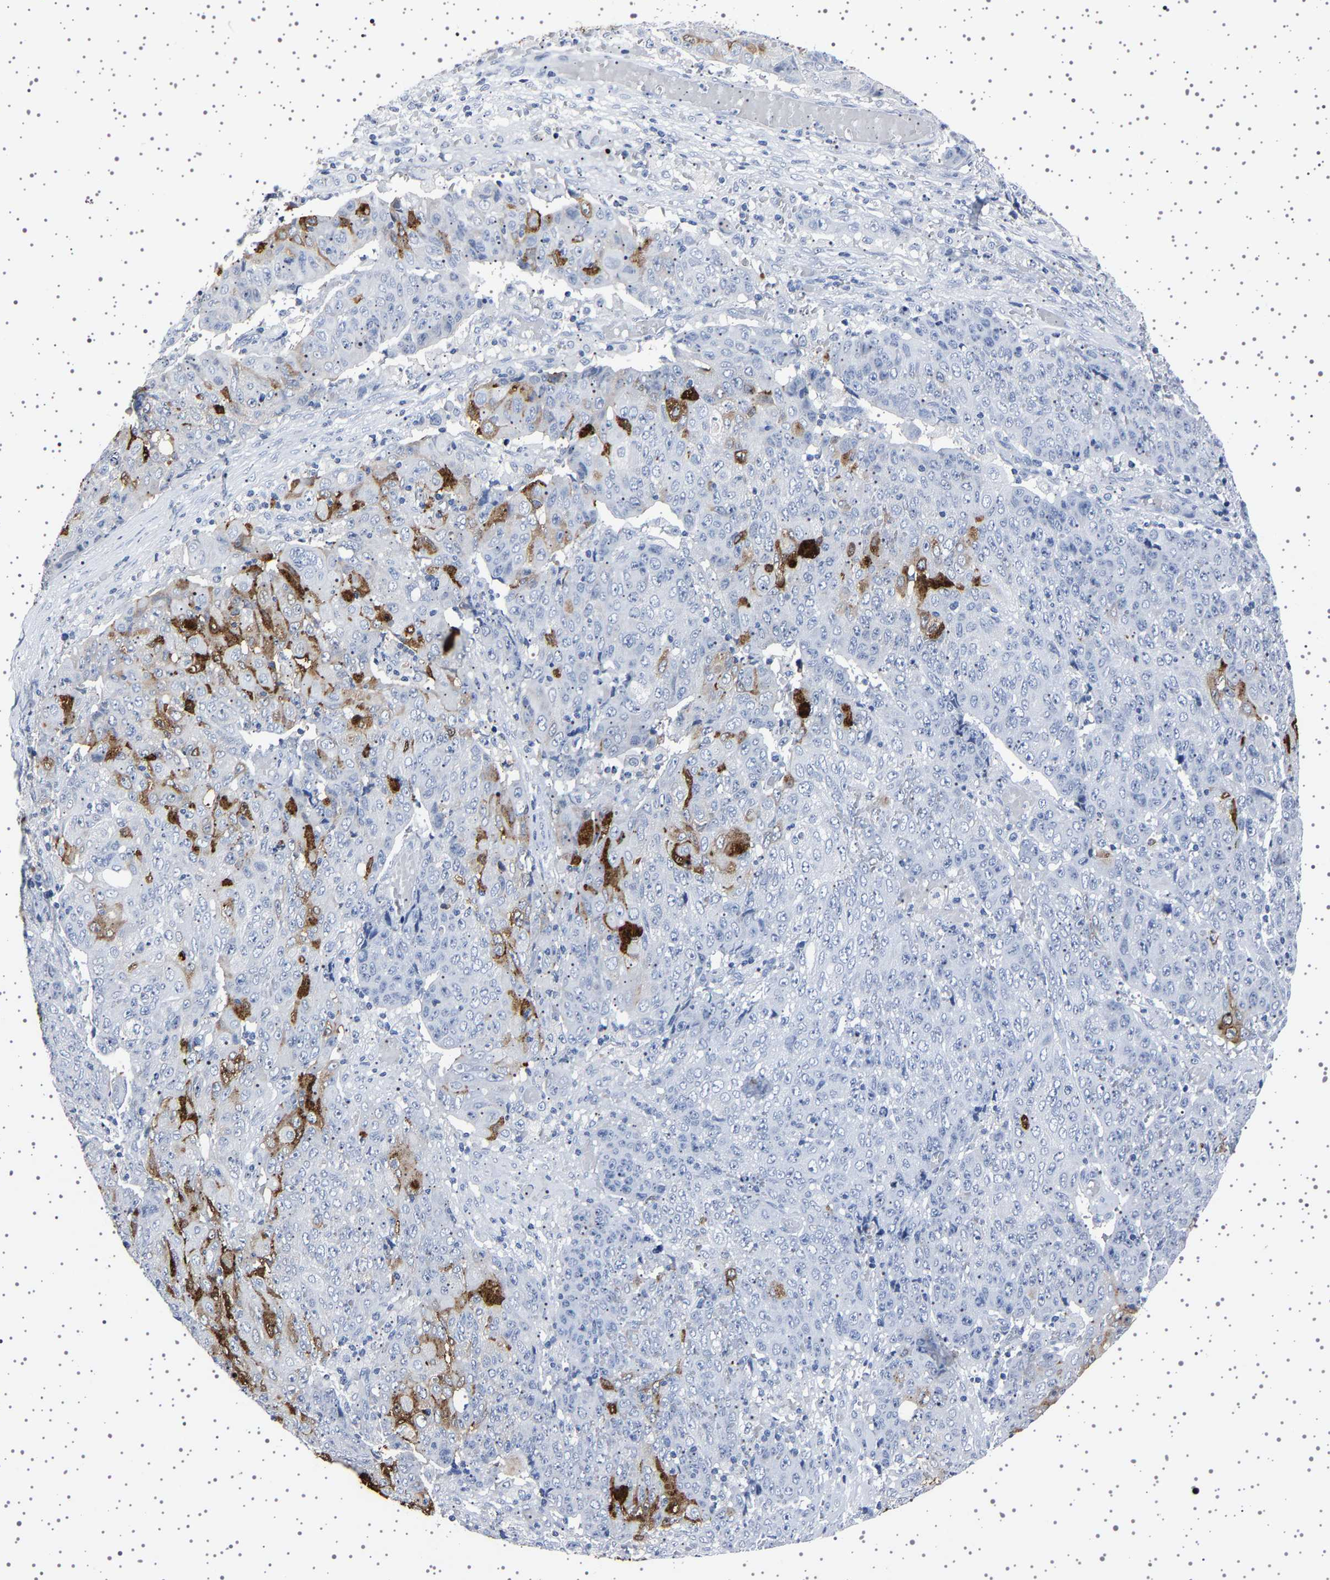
{"staining": {"intensity": "strong", "quantity": "<25%", "location": "cytoplasmic/membranous"}, "tissue": "ovarian cancer", "cell_type": "Tumor cells", "image_type": "cancer", "snomed": [{"axis": "morphology", "description": "Carcinoma, endometroid"}, {"axis": "topography", "description": "Ovary"}], "caption": "Protein staining of endometroid carcinoma (ovarian) tissue displays strong cytoplasmic/membranous expression in approximately <25% of tumor cells.", "gene": "TFF3", "patient": {"sex": "female", "age": 42}}